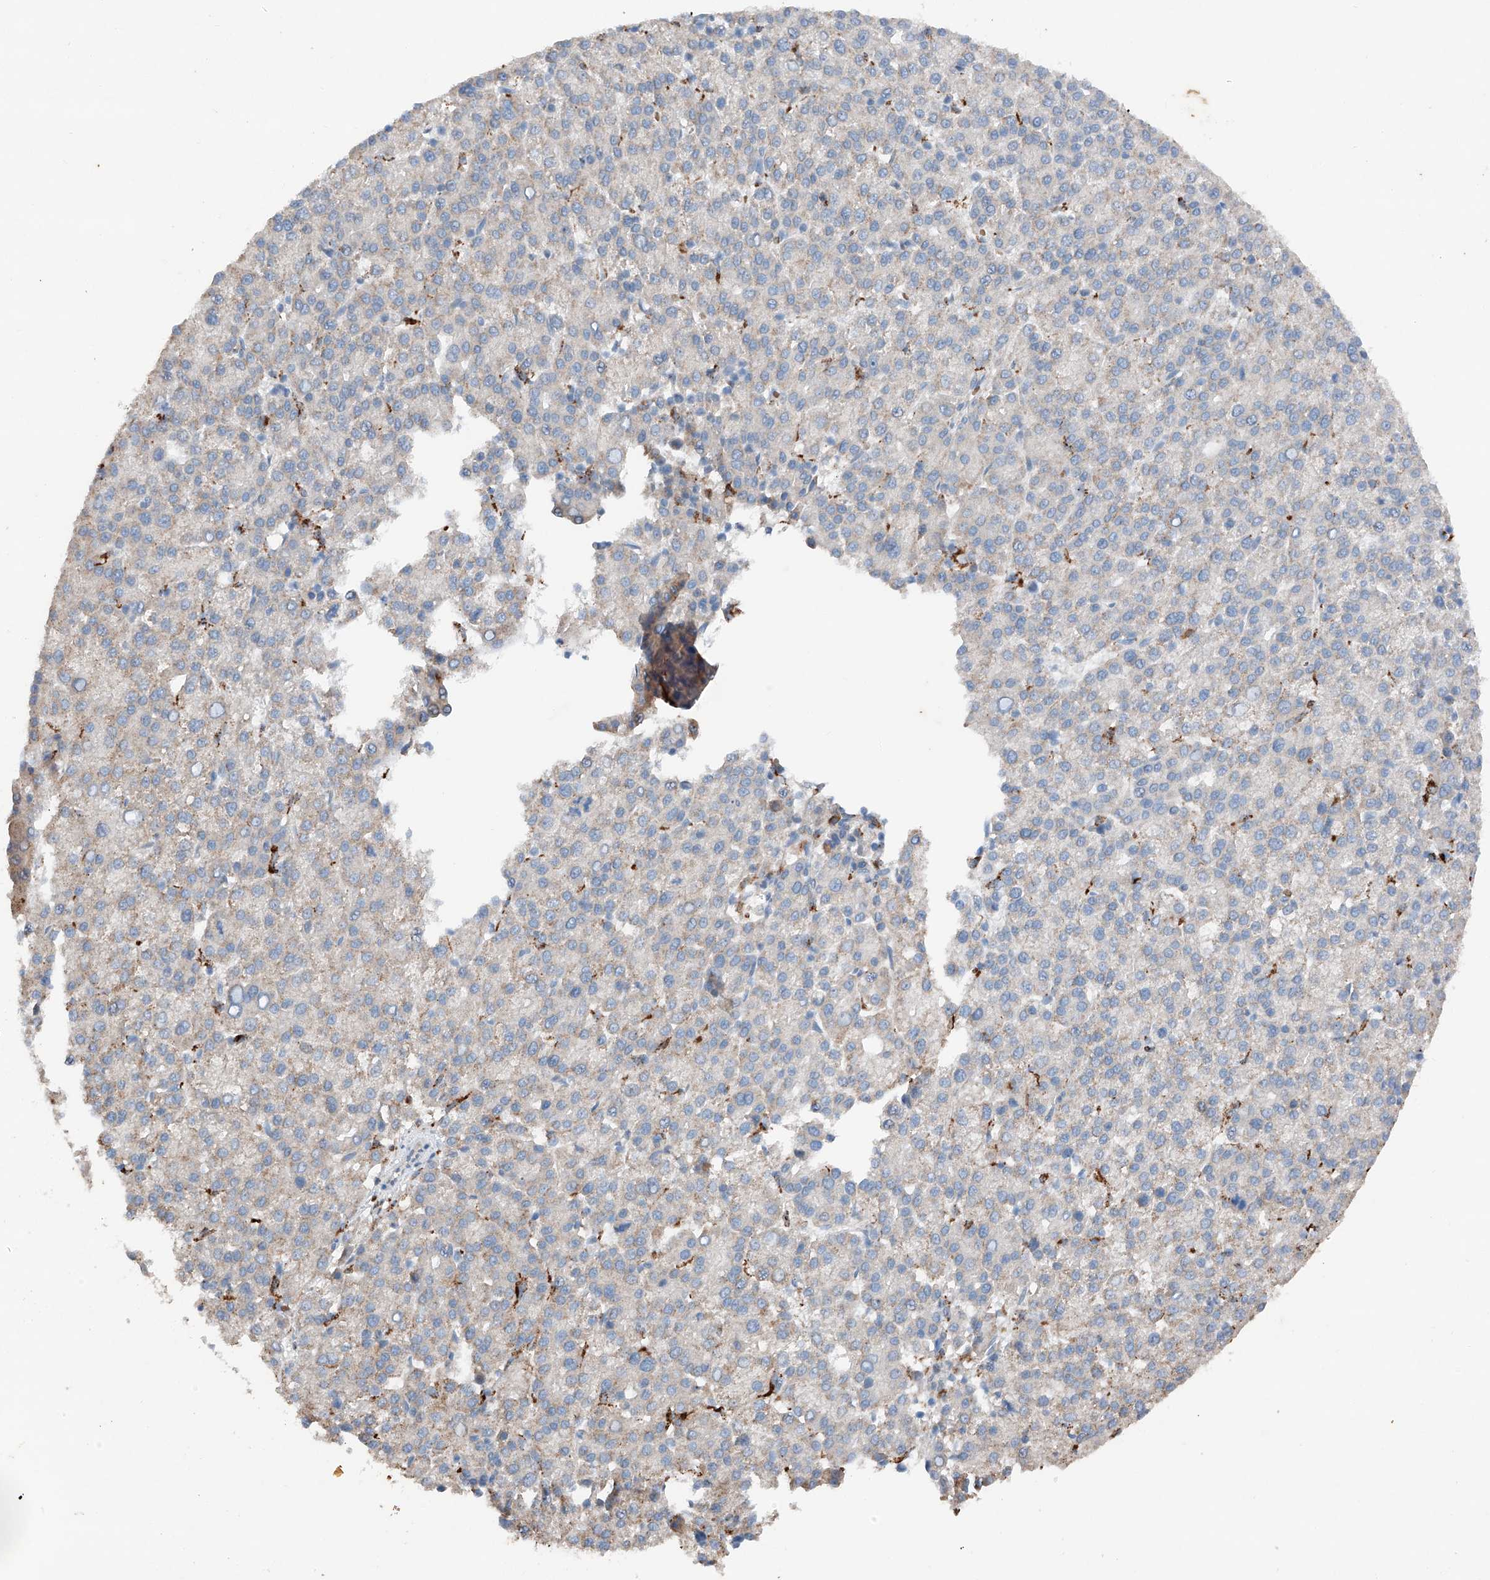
{"staining": {"intensity": "negative", "quantity": "none", "location": "none"}, "tissue": "liver cancer", "cell_type": "Tumor cells", "image_type": "cancer", "snomed": [{"axis": "morphology", "description": "Carcinoma, Hepatocellular, NOS"}, {"axis": "topography", "description": "Liver"}], "caption": "A photomicrograph of liver hepatocellular carcinoma stained for a protein exhibits no brown staining in tumor cells.", "gene": "TBX4", "patient": {"sex": "female", "age": 58}}